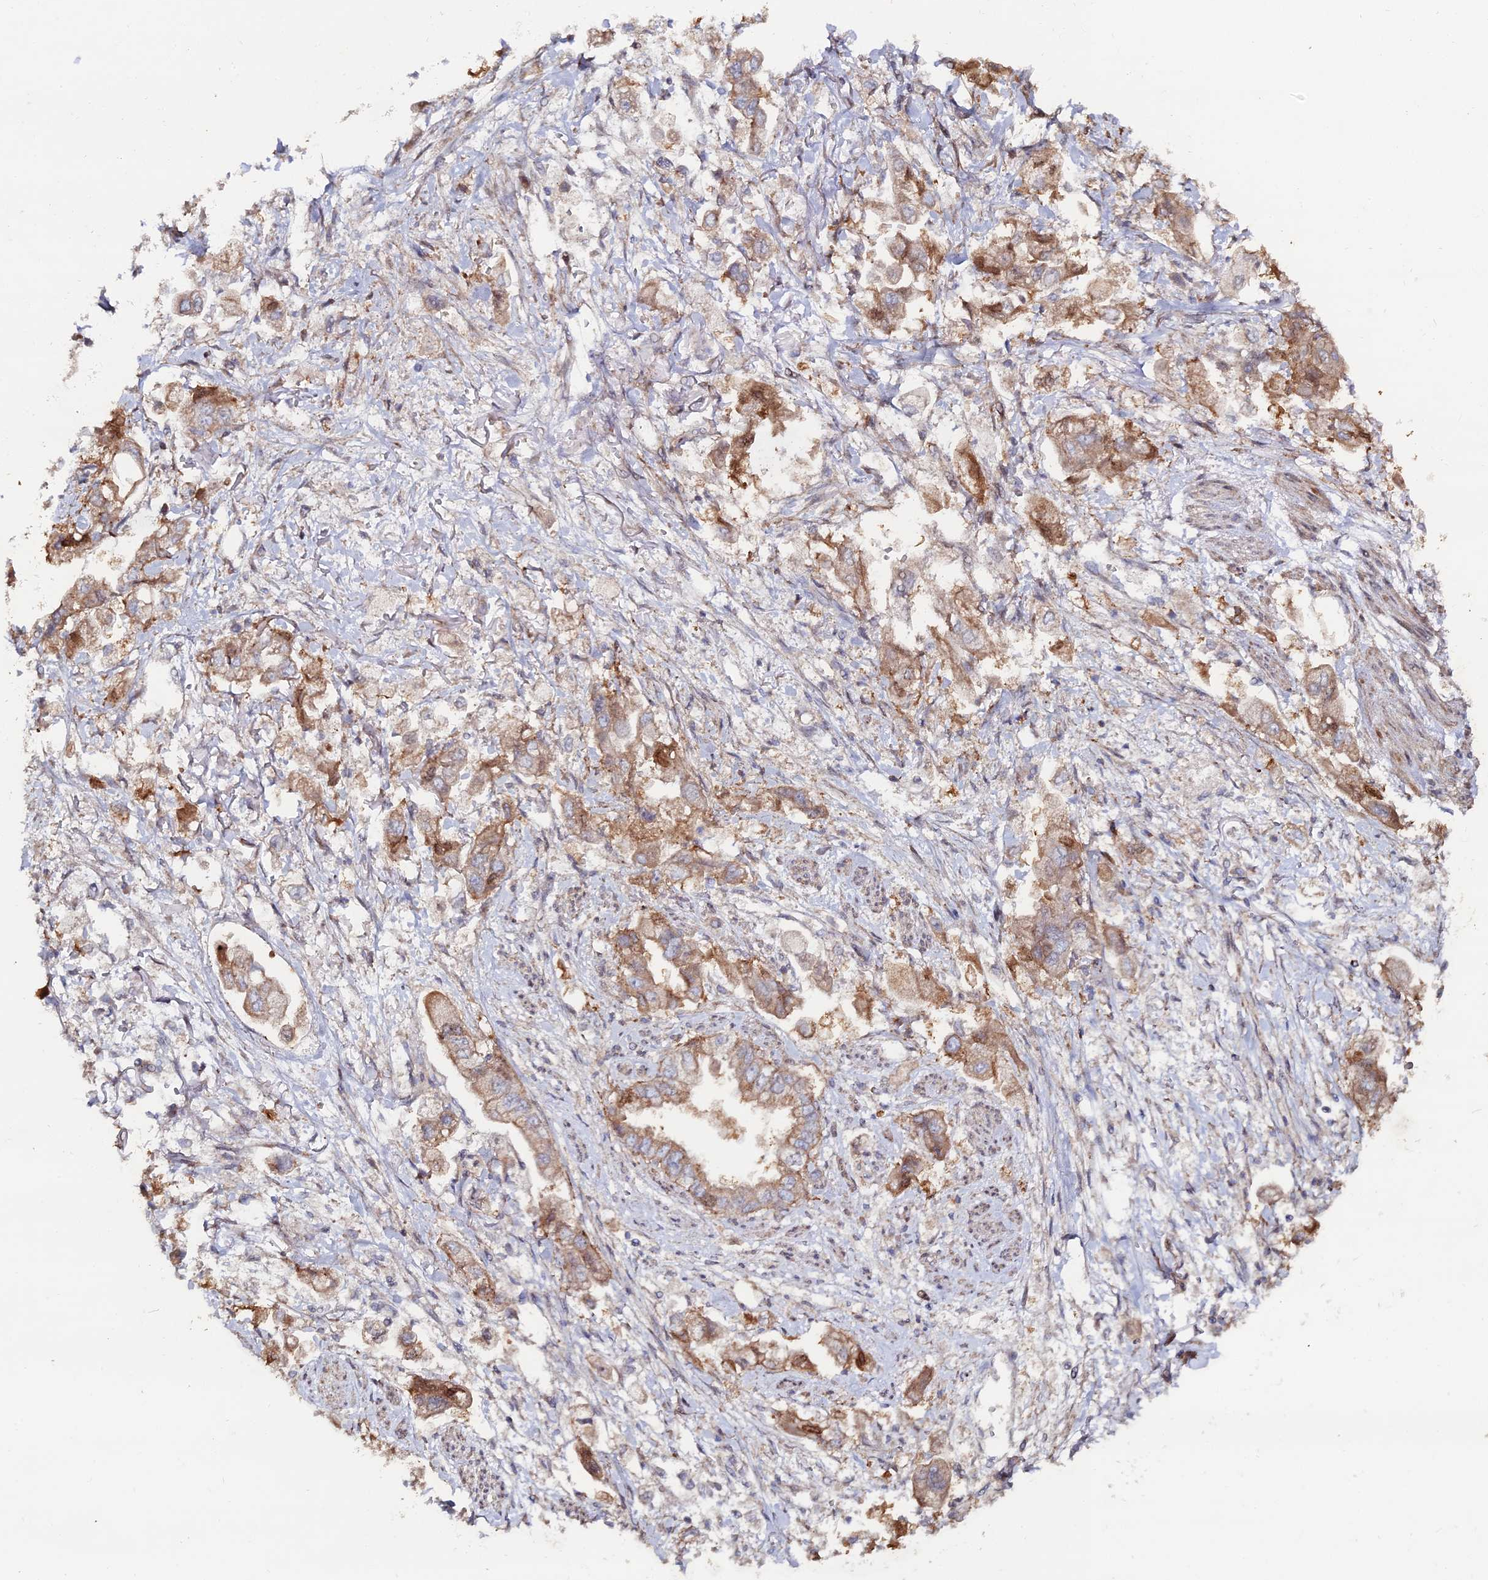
{"staining": {"intensity": "moderate", "quantity": ">75%", "location": "cytoplasmic/membranous"}, "tissue": "stomach cancer", "cell_type": "Tumor cells", "image_type": "cancer", "snomed": [{"axis": "morphology", "description": "Adenocarcinoma, NOS"}, {"axis": "topography", "description": "Stomach"}], "caption": "Immunohistochemistry histopathology image of neoplastic tissue: adenocarcinoma (stomach) stained using IHC displays medium levels of moderate protein expression localized specifically in the cytoplasmic/membranous of tumor cells, appearing as a cytoplasmic/membranous brown color.", "gene": "SGMS1", "patient": {"sex": "male", "age": 62}}